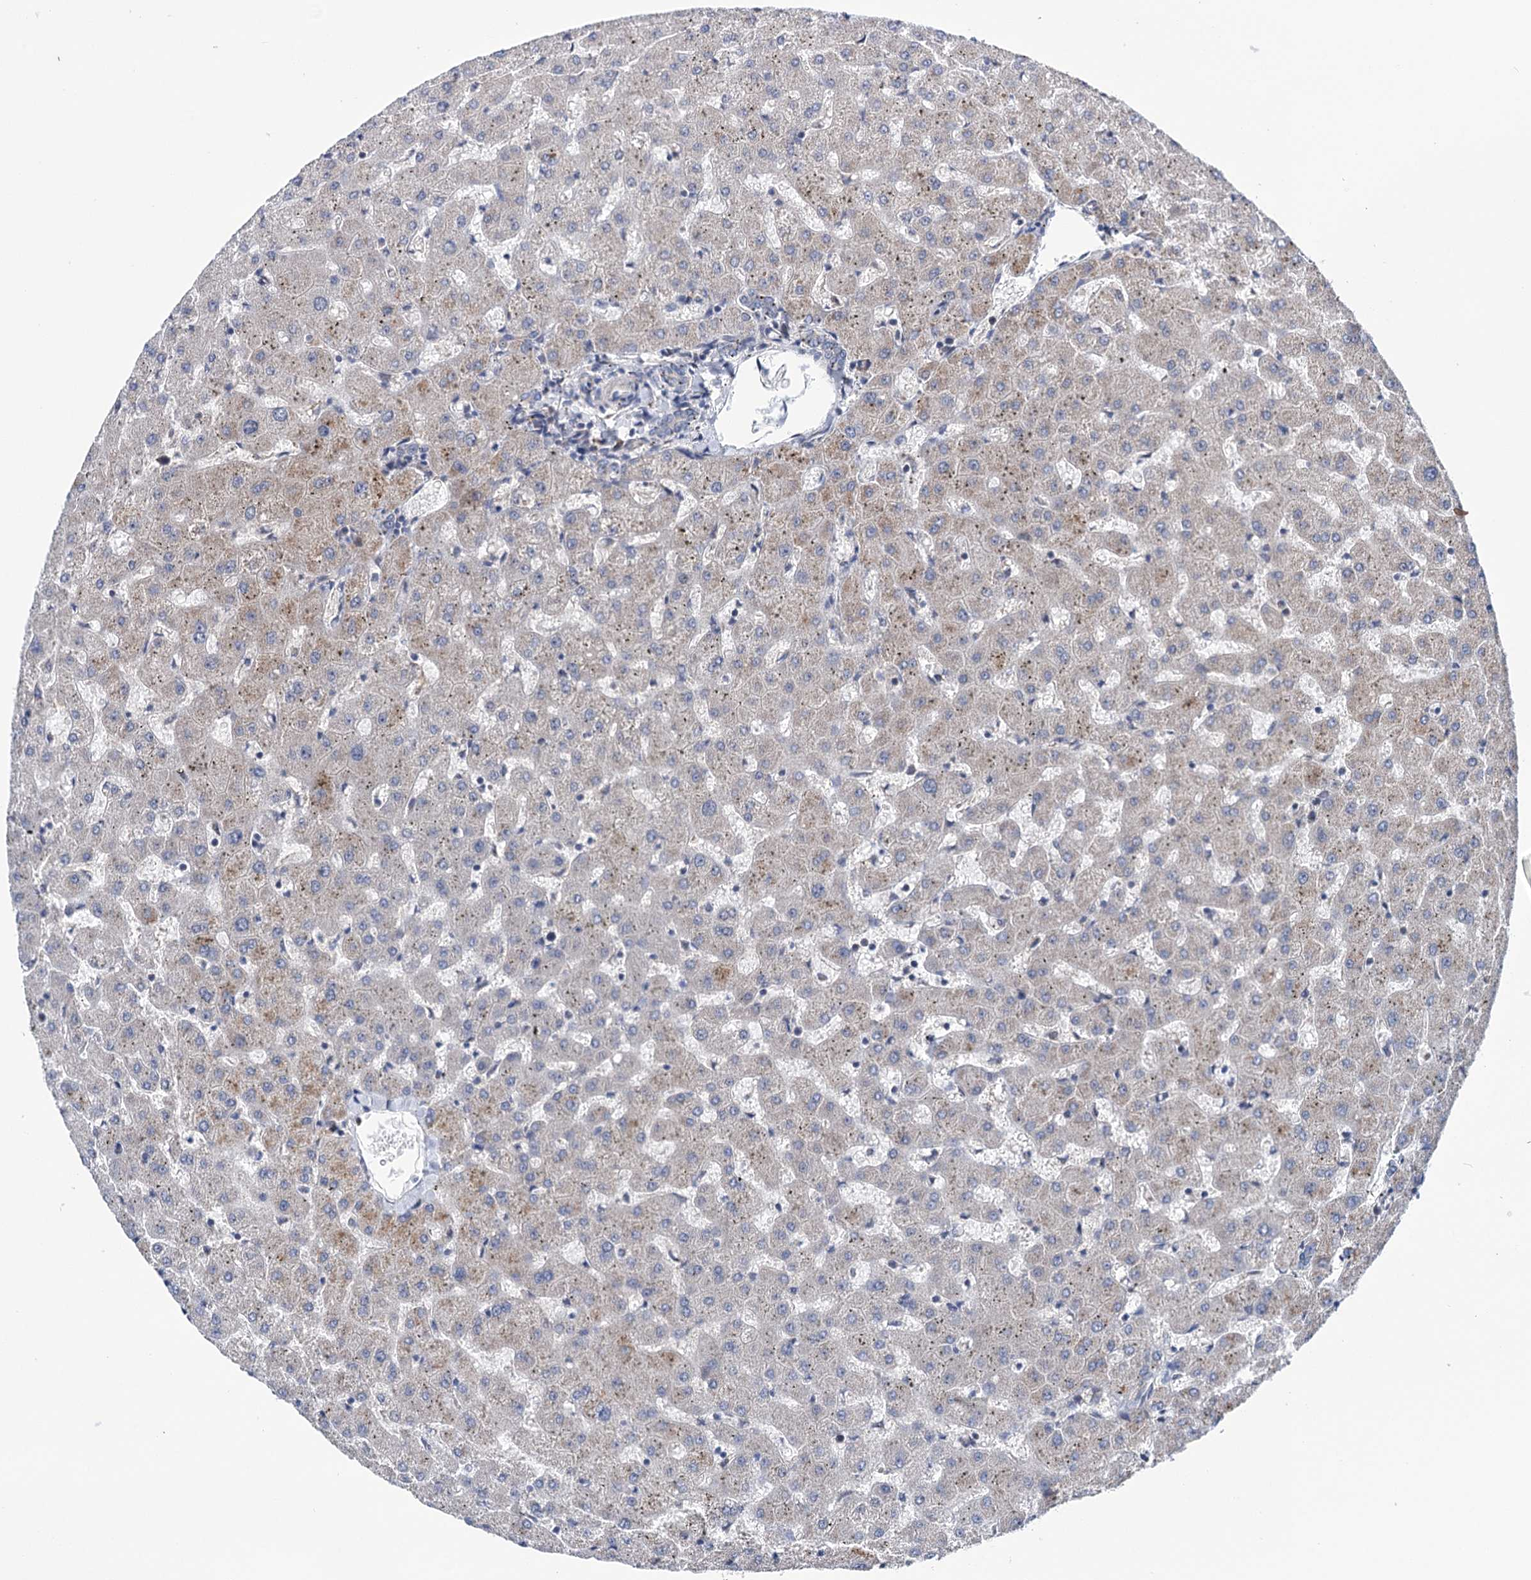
{"staining": {"intensity": "negative", "quantity": "none", "location": "none"}, "tissue": "liver", "cell_type": "Cholangiocytes", "image_type": "normal", "snomed": [{"axis": "morphology", "description": "Normal tissue, NOS"}, {"axis": "topography", "description": "Liver"}], "caption": "Image shows no protein positivity in cholangiocytes of benign liver.", "gene": "SUCLA2", "patient": {"sex": "female", "age": 63}}